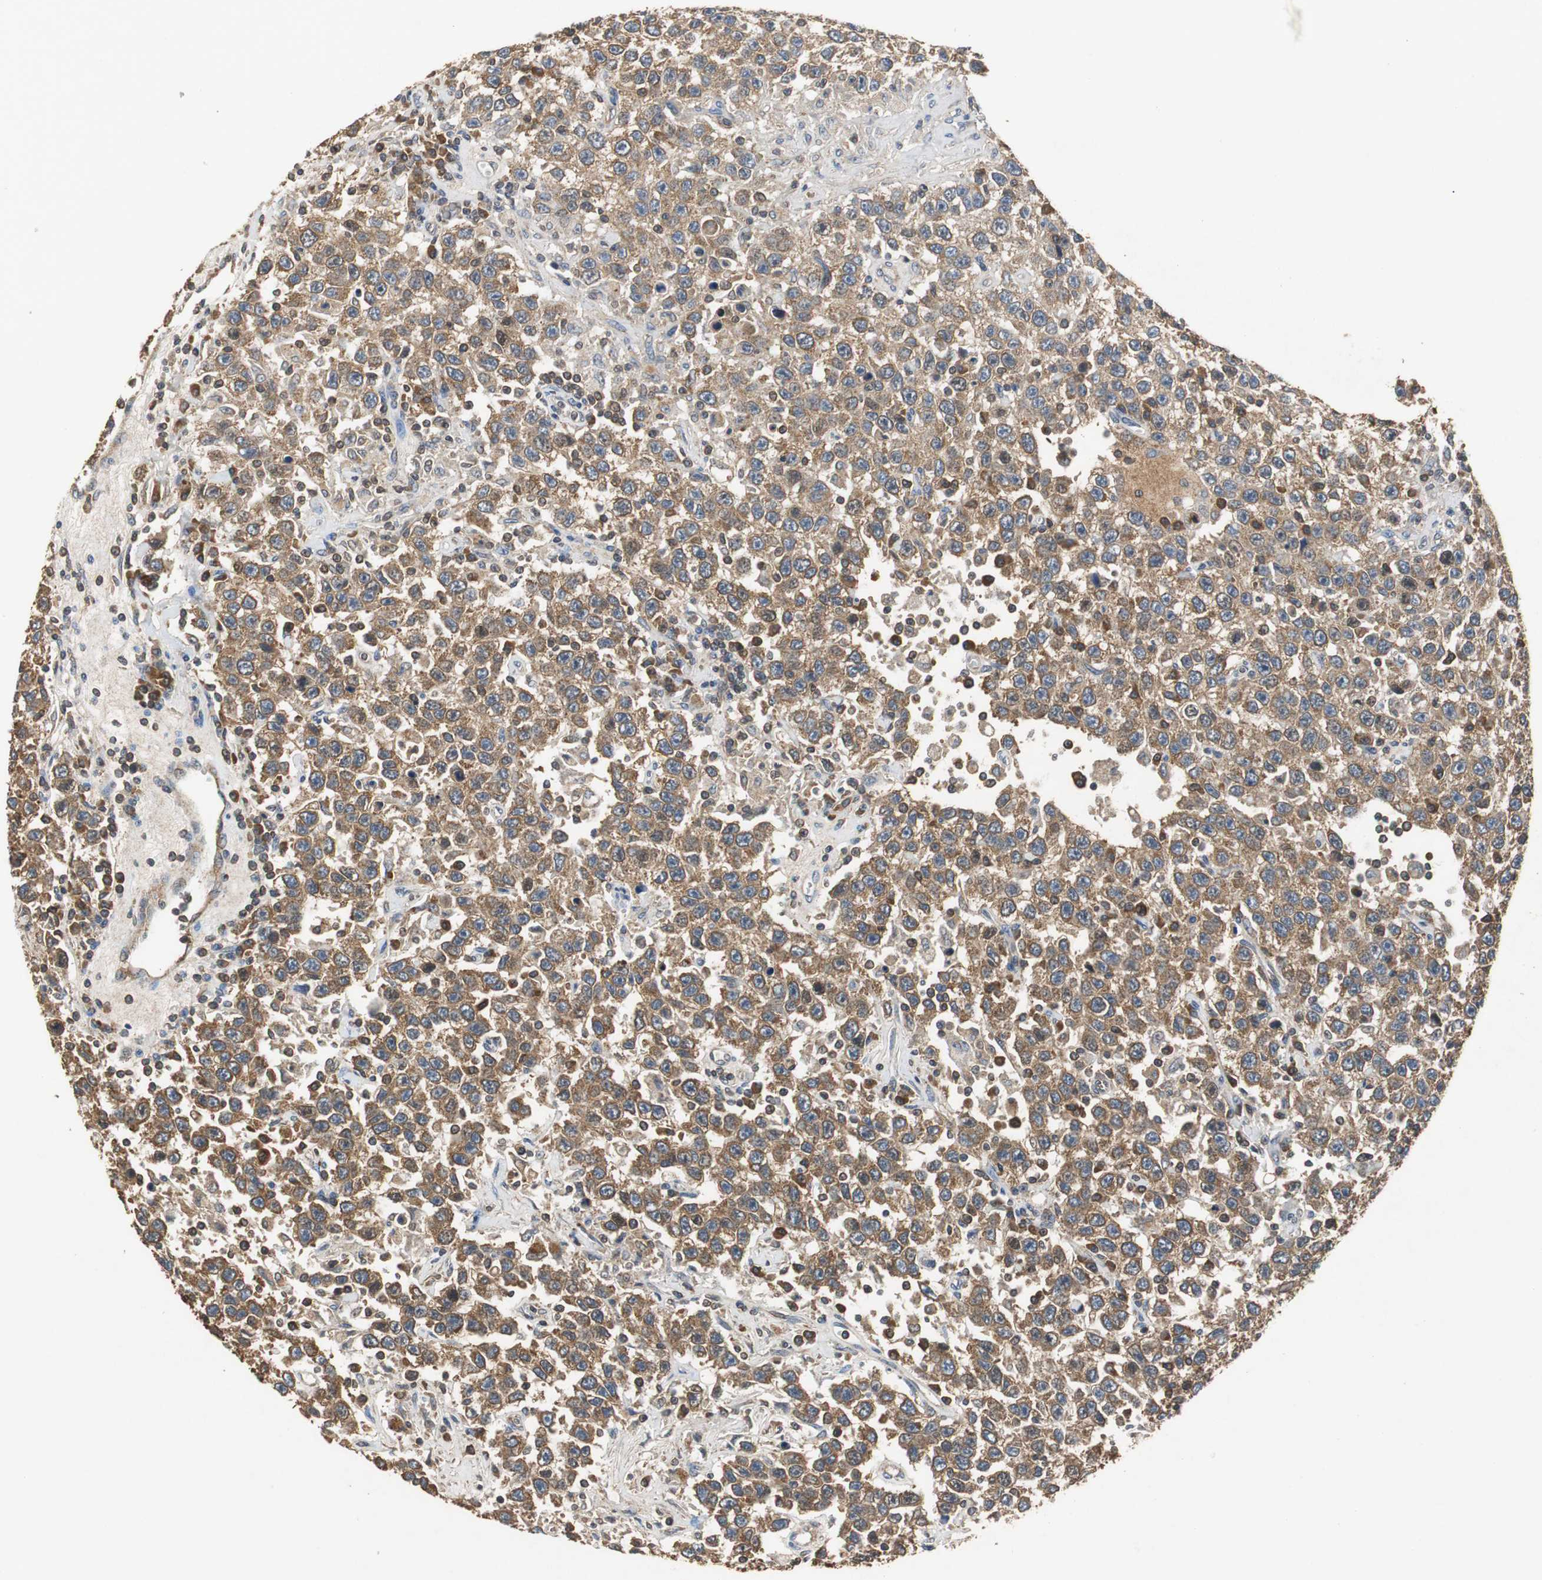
{"staining": {"intensity": "moderate", "quantity": ">75%", "location": "cytoplasmic/membranous"}, "tissue": "testis cancer", "cell_type": "Tumor cells", "image_type": "cancer", "snomed": [{"axis": "morphology", "description": "Seminoma, NOS"}, {"axis": "topography", "description": "Testis"}], "caption": "IHC histopathology image of neoplastic tissue: human seminoma (testis) stained using immunohistochemistry displays medium levels of moderate protein expression localized specifically in the cytoplasmic/membranous of tumor cells, appearing as a cytoplasmic/membranous brown color.", "gene": "VBP1", "patient": {"sex": "male", "age": 41}}